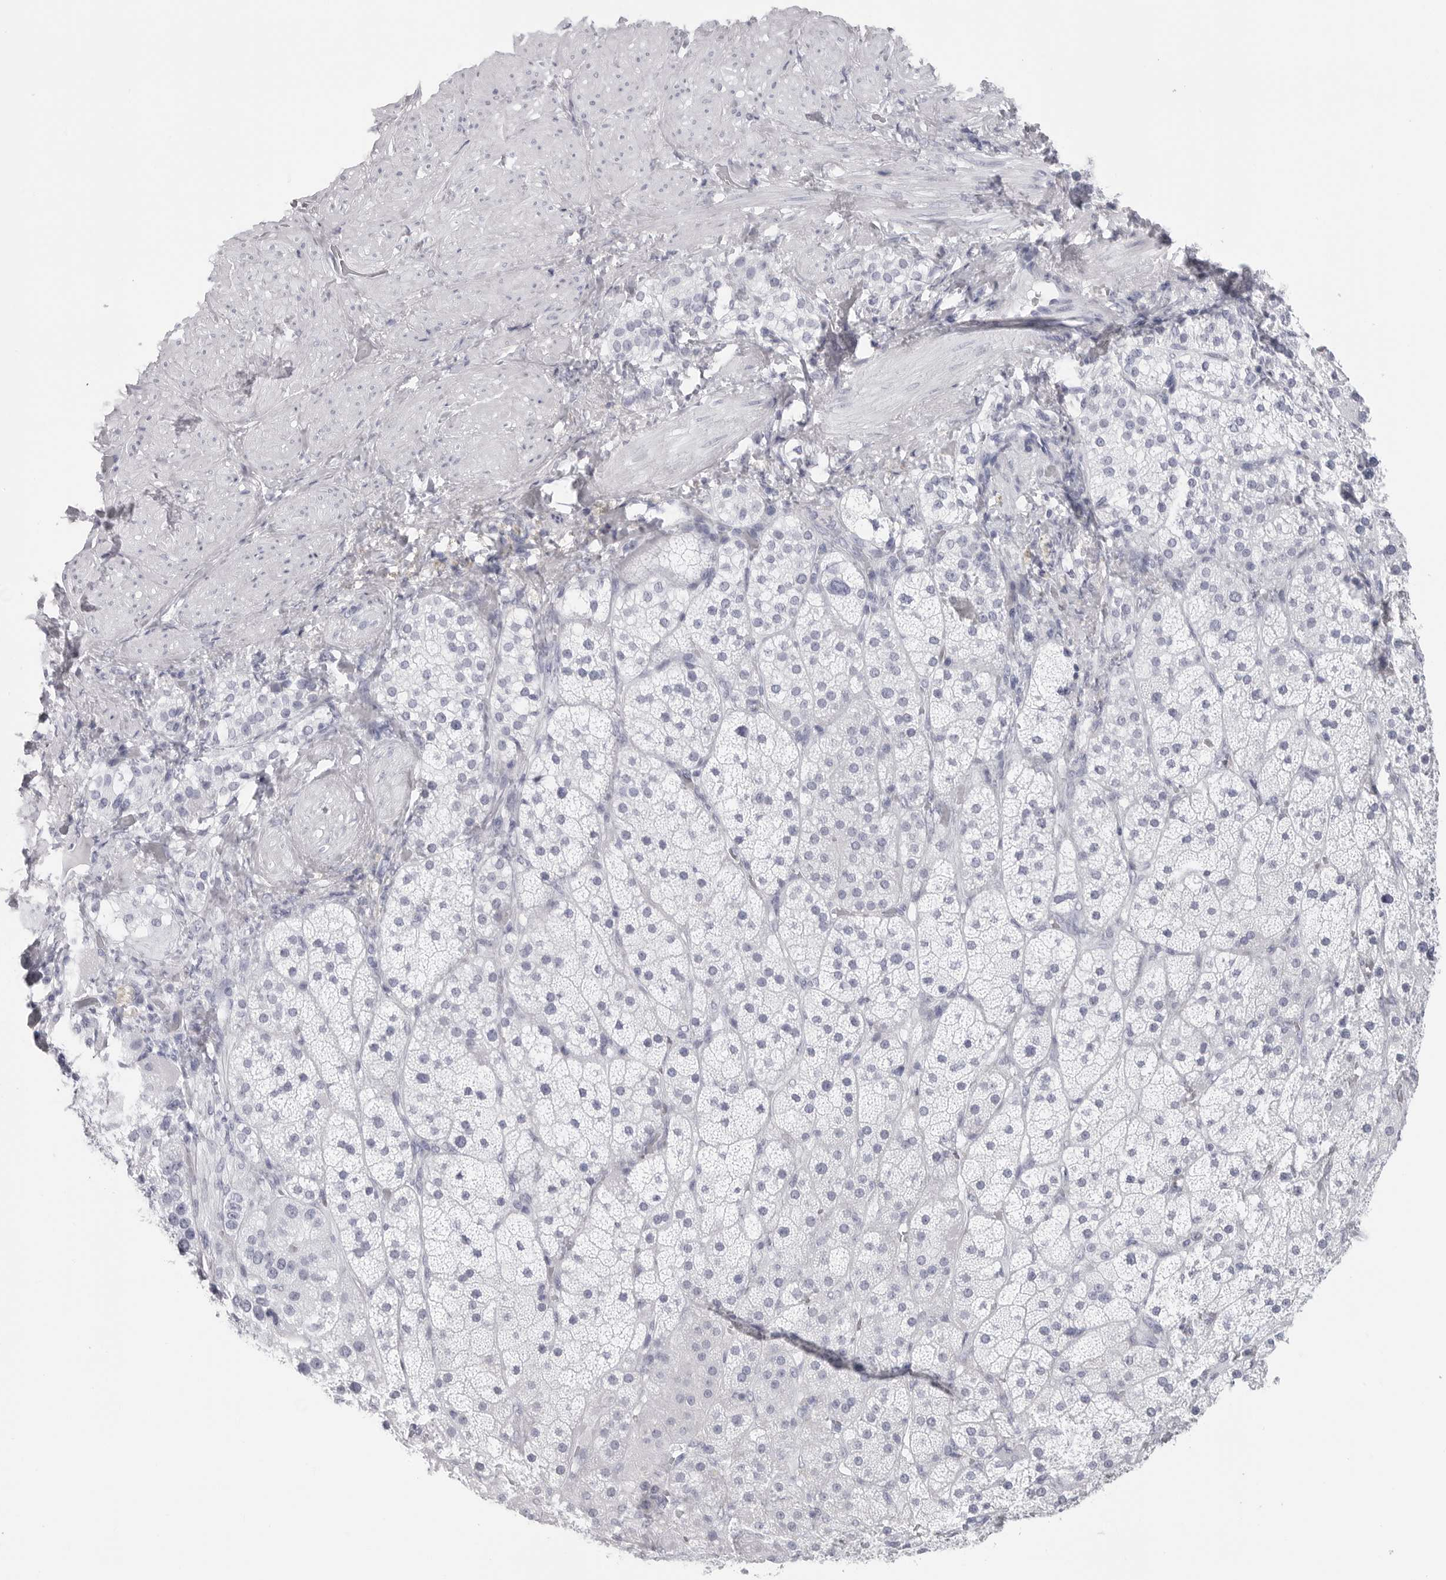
{"staining": {"intensity": "negative", "quantity": "none", "location": "none"}, "tissue": "adrenal gland", "cell_type": "Glandular cells", "image_type": "normal", "snomed": [{"axis": "morphology", "description": "Normal tissue, NOS"}, {"axis": "topography", "description": "Adrenal gland"}], "caption": "Immunohistochemistry photomicrograph of unremarkable adrenal gland stained for a protein (brown), which shows no positivity in glandular cells.", "gene": "CST2", "patient": {"sex": "male", "age": 57}}